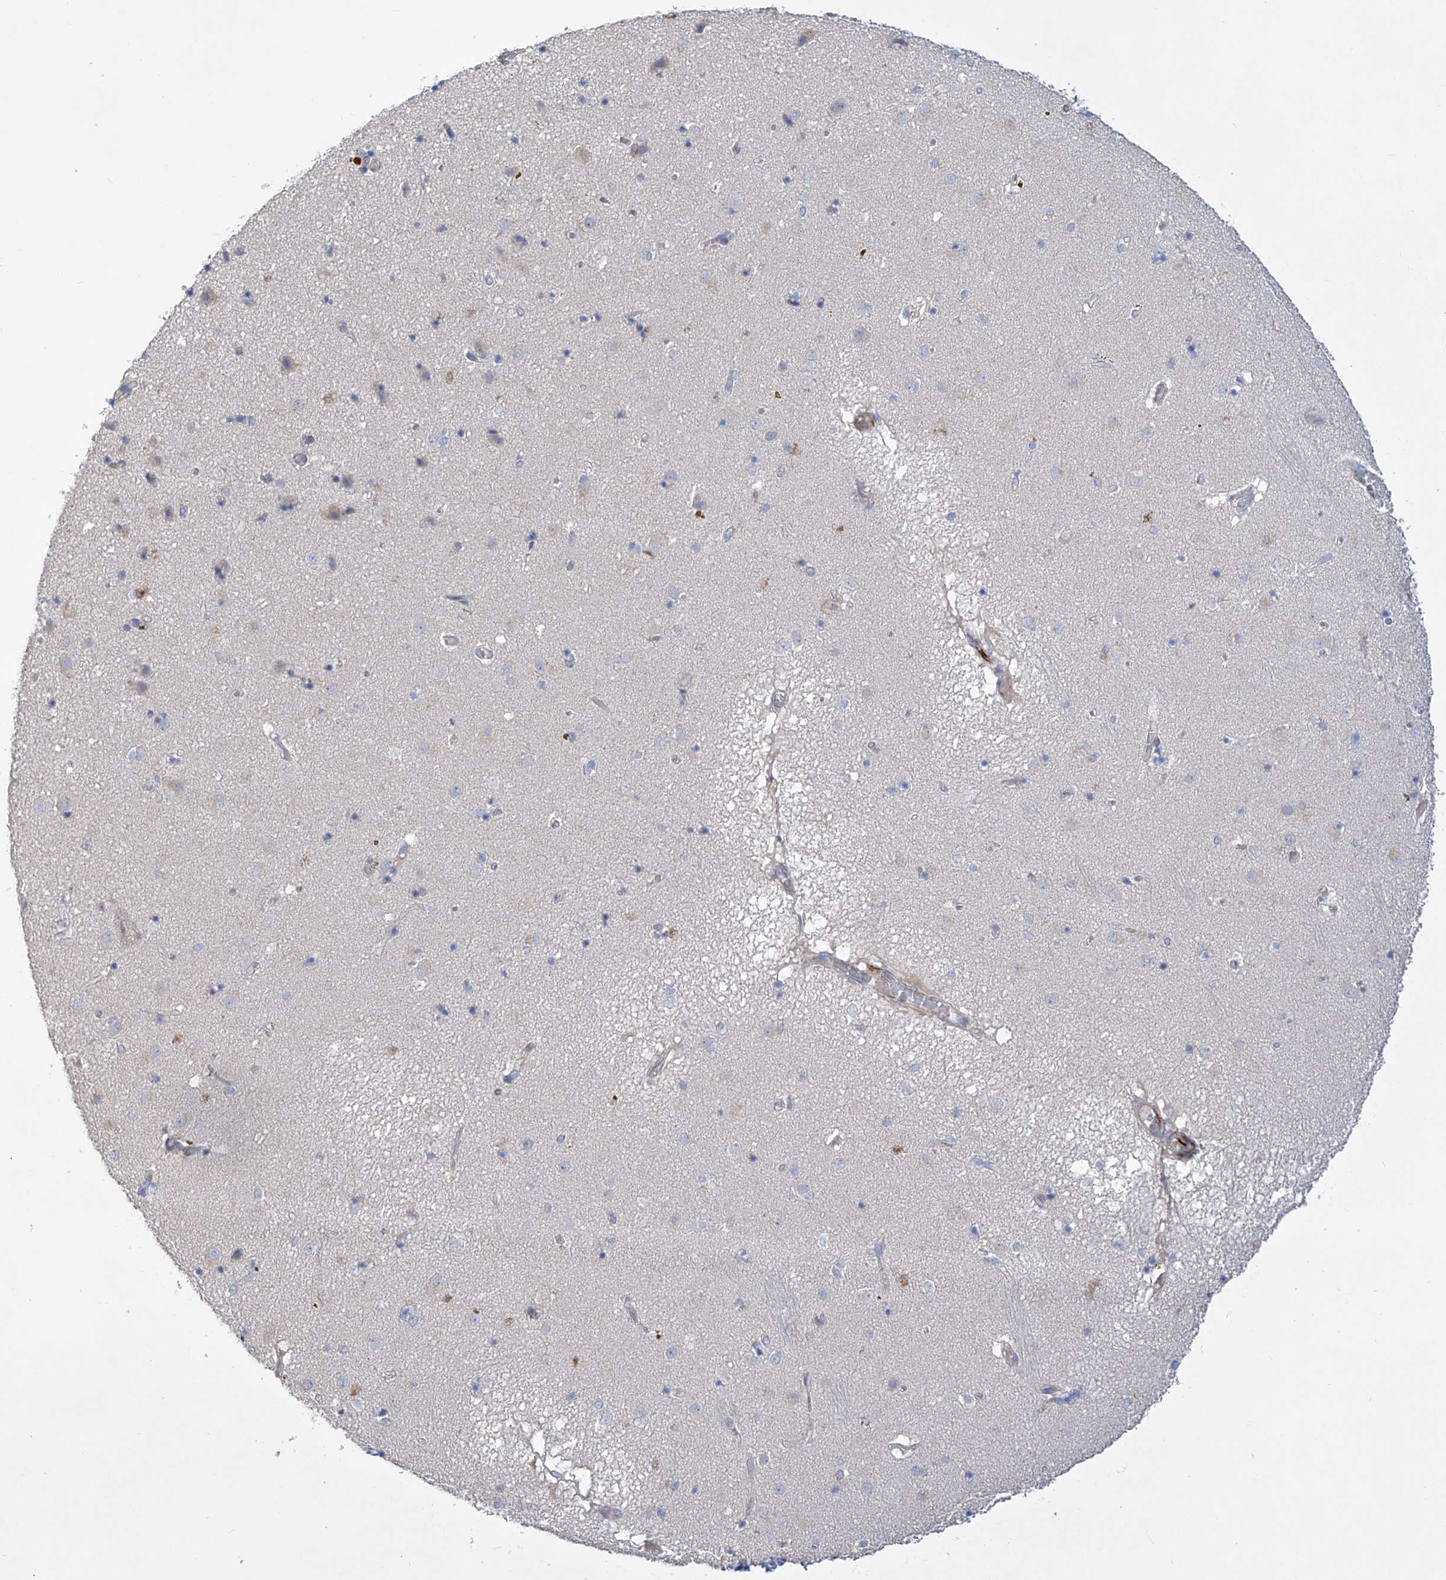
{"staining": {"intensity": "negative", "quantity": "none", "location": "none"}, "tissue": "caudate", "cell_type": "Glial cells", "image_type": "normal", "snomed": [{"axis": "morphology", "description": "Normal tissue, NOS"}, {"axis": "topography", "description": "Lateral ventricle wall"}], "caption": "Histopathology image shows no significant protein staining in glial cells of unremarkable caudate. (IHC, brightfield microscopy, high magnification).", "gene": "NFATC4", "patient": {"sex": "male", "age": 70}}